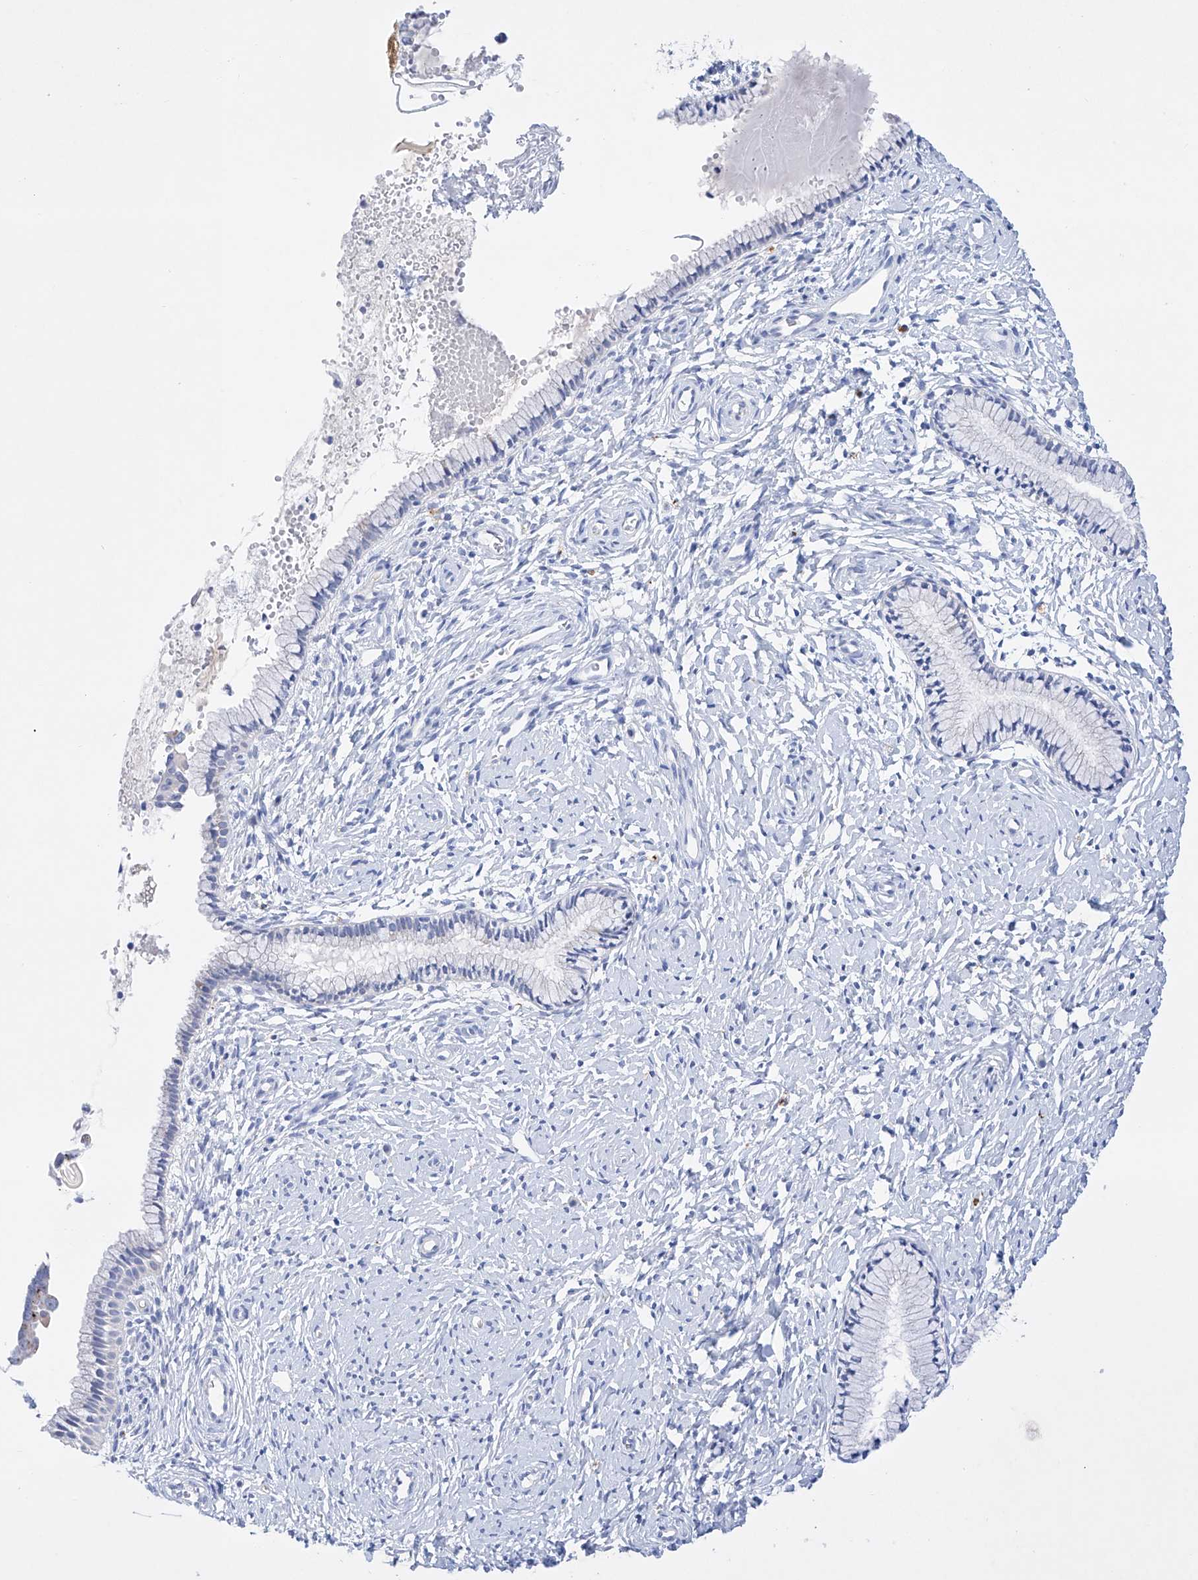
{"staining": {"intensity": "negative", "quantity": "none", "location": "none"}, "tissue": "cervix", "cell_type": "Glandular cells", "image_type": "normal", "snomed": [{"axis": "morphology", "description": "Normal tissue, NOS"}, {"axis": "topography", "description": "Cervix"}], "caption": "Histopathology image shows no significant protein expression in glandular cells of benign cervix. (DAB (3,3'-diaminobenzidine) immunohistochemistry (IHC), high magnification).", "gene": "LURAP1", "patient": {"sex": "female", "age": 33}}